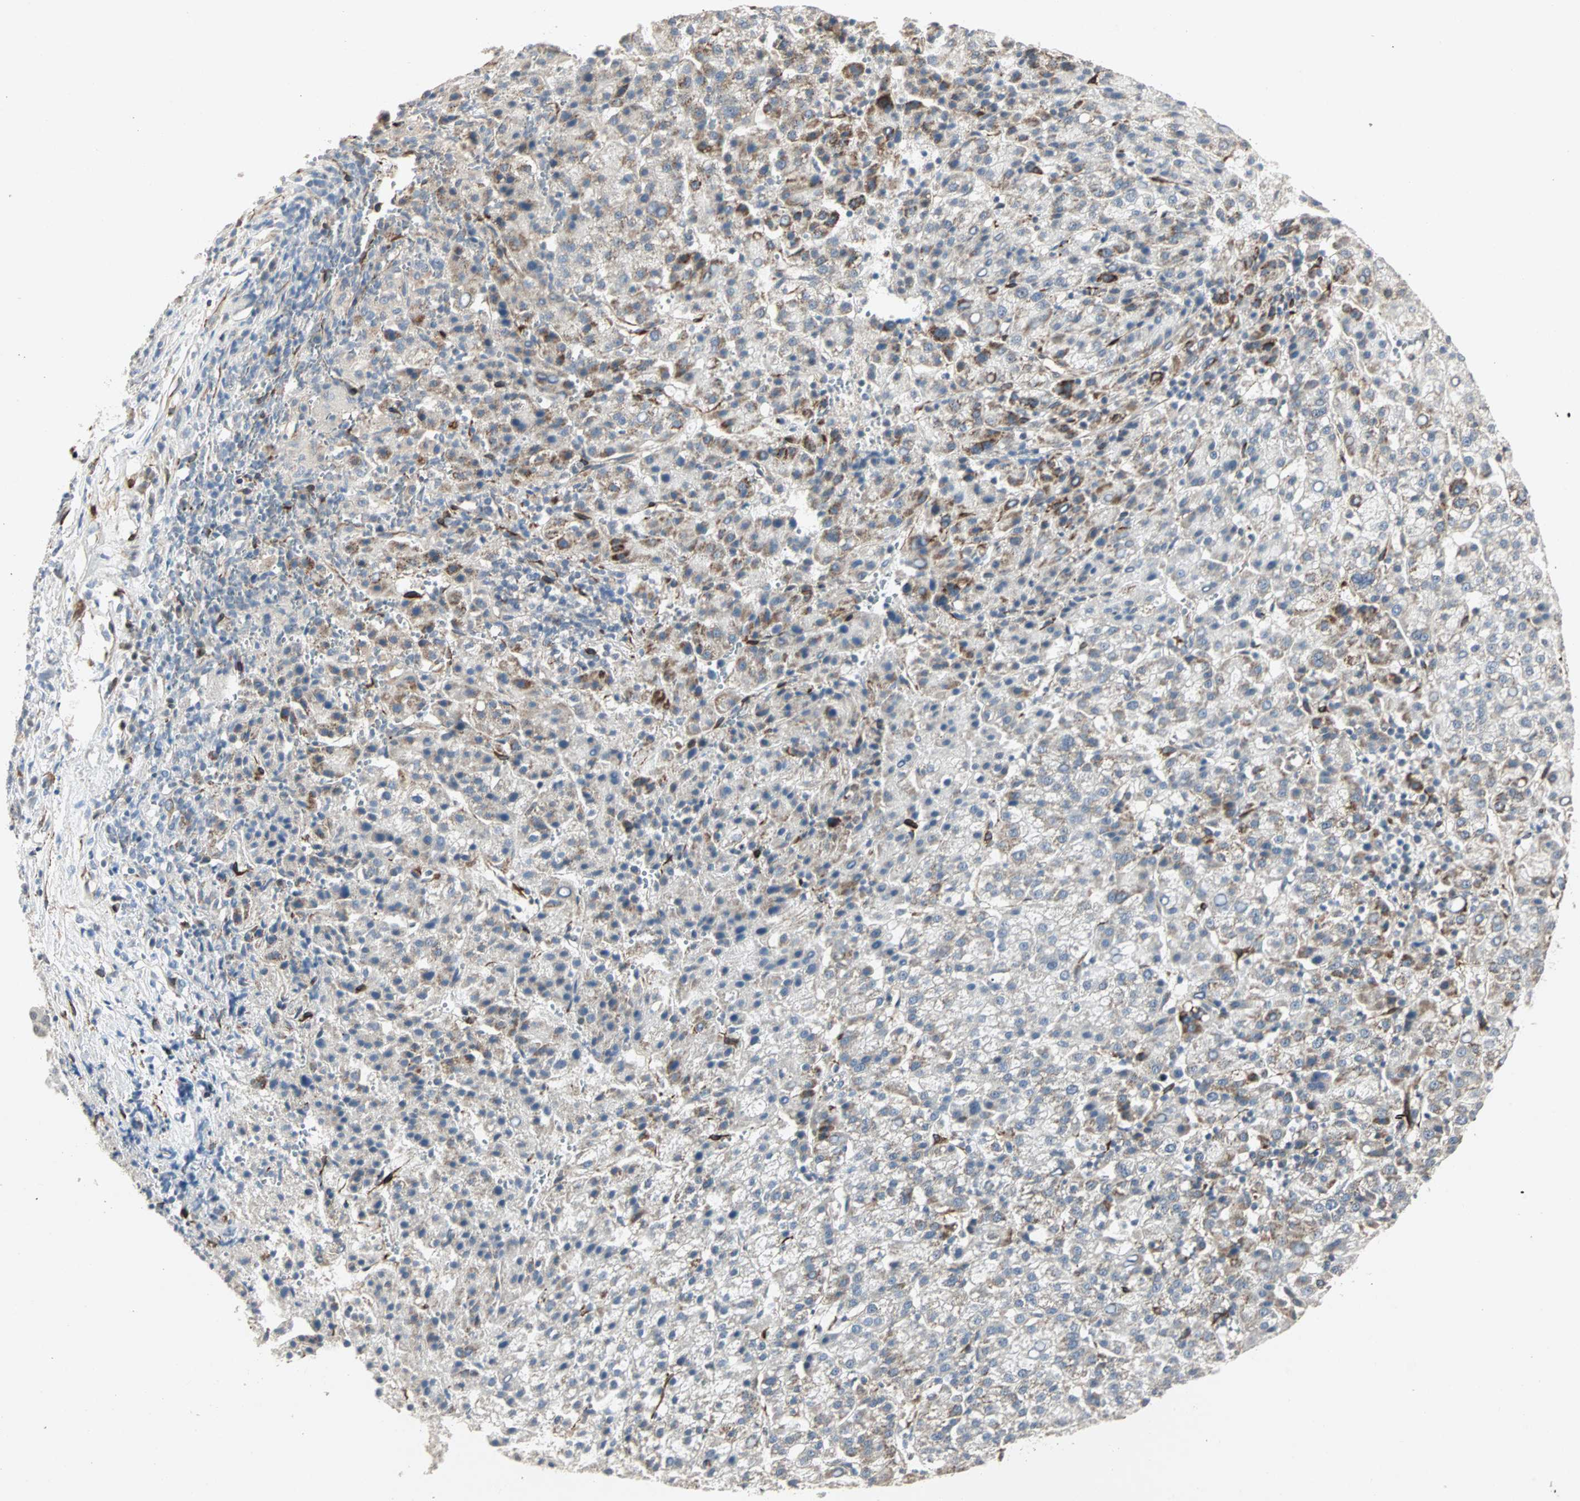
{"staining": {"intensity": "negative", "quantity": "none", "location": "none"}, "tissue": "liver cancer", "cell_type": "Tumor cells", "image_type": "cancer", "snomed": [{"axis": "morphology", "description": "Carcinoma, Hepatocellular, NOS"}, {"axis": "topography", "description": "Liver"}], "caption": "An IHC histopathology image of liver cancer is shown. There is no staining in tumor cells of liver cancer.", "gene": "TRPV4", "patient": {"sex": "female", "age": 58}}